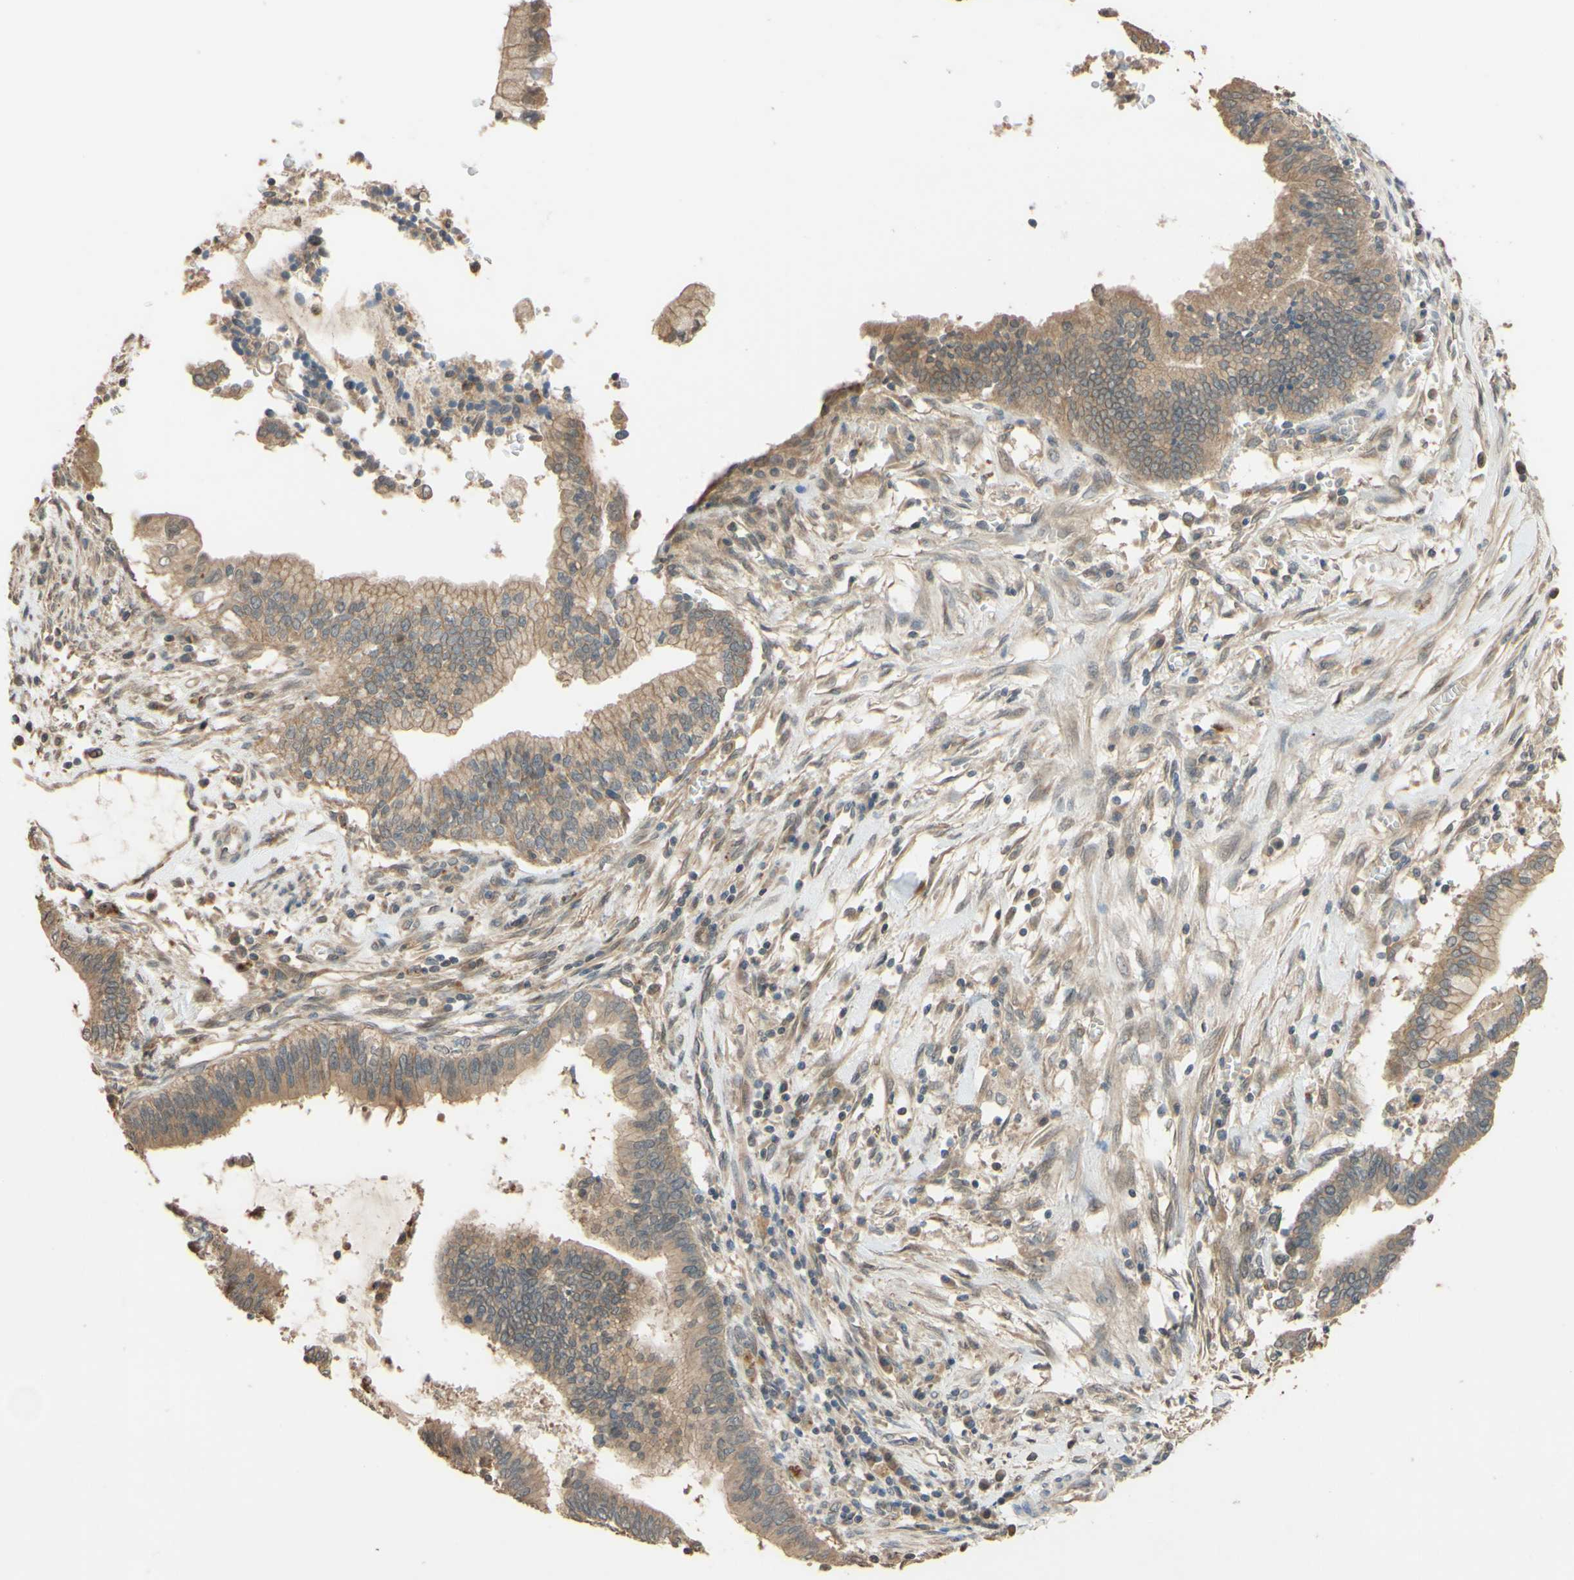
{"staining": {"intensity": "weak", "quantity": ">75%", "location": "cytoplasmic/membranous"}, "tissue": "cervical cancer", "cell_type": "Tumor cells", "image_type": "cancer", "snomed": [{"axis": "morphology", "description": "Adenocarcinoma, NOS"}, {"axis": "topography", "description": "Cervix"}], "caption": "Brown immunohistochemical staining in human cervical cancer displays weak cytoplasmic/membranous staining in about >75% of tumor cells.", "gene": "SMIM19", "patient": {"sex": "female", "age": 44}}